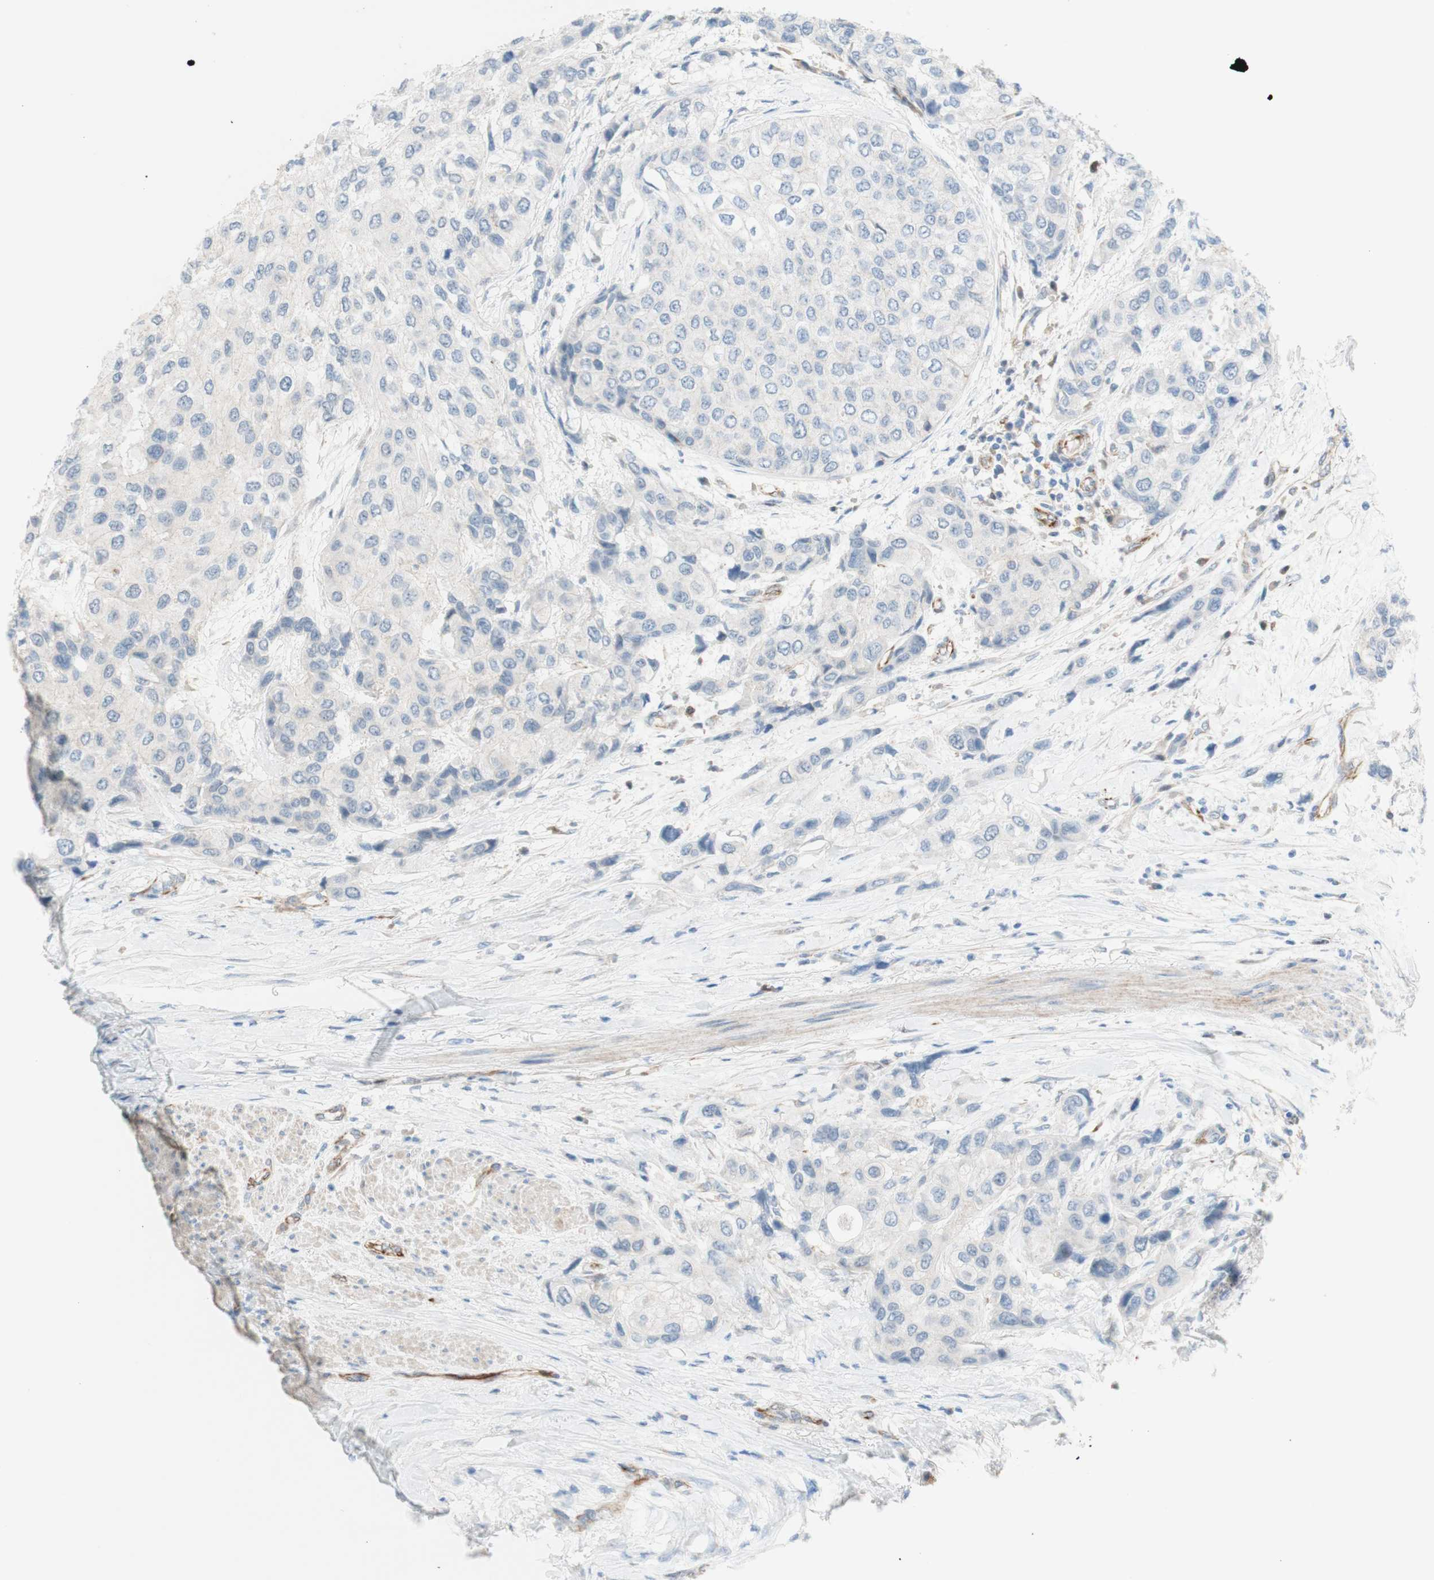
{"staining": {"intensity": "negative", "quantity": "none", "location": "none"}, "tissue": "urothelial cancer", "cell_type": "Tumor cells", "image_type": "cancer", "snomed": [{"axis": "morphology", "description": "Urothelial carcinoma, High grade"}, {"axis": "topography", "description": "Urinary bladder"}], "caption": "High magnification brightfield microscopy of urothelial cancer stained with DAB (brown) and counterstained with hematoxylin (blue): tumor cells show no significant expression.", "gene": "POU2AF1", "patient": {"sex": "female", "age": 56}}